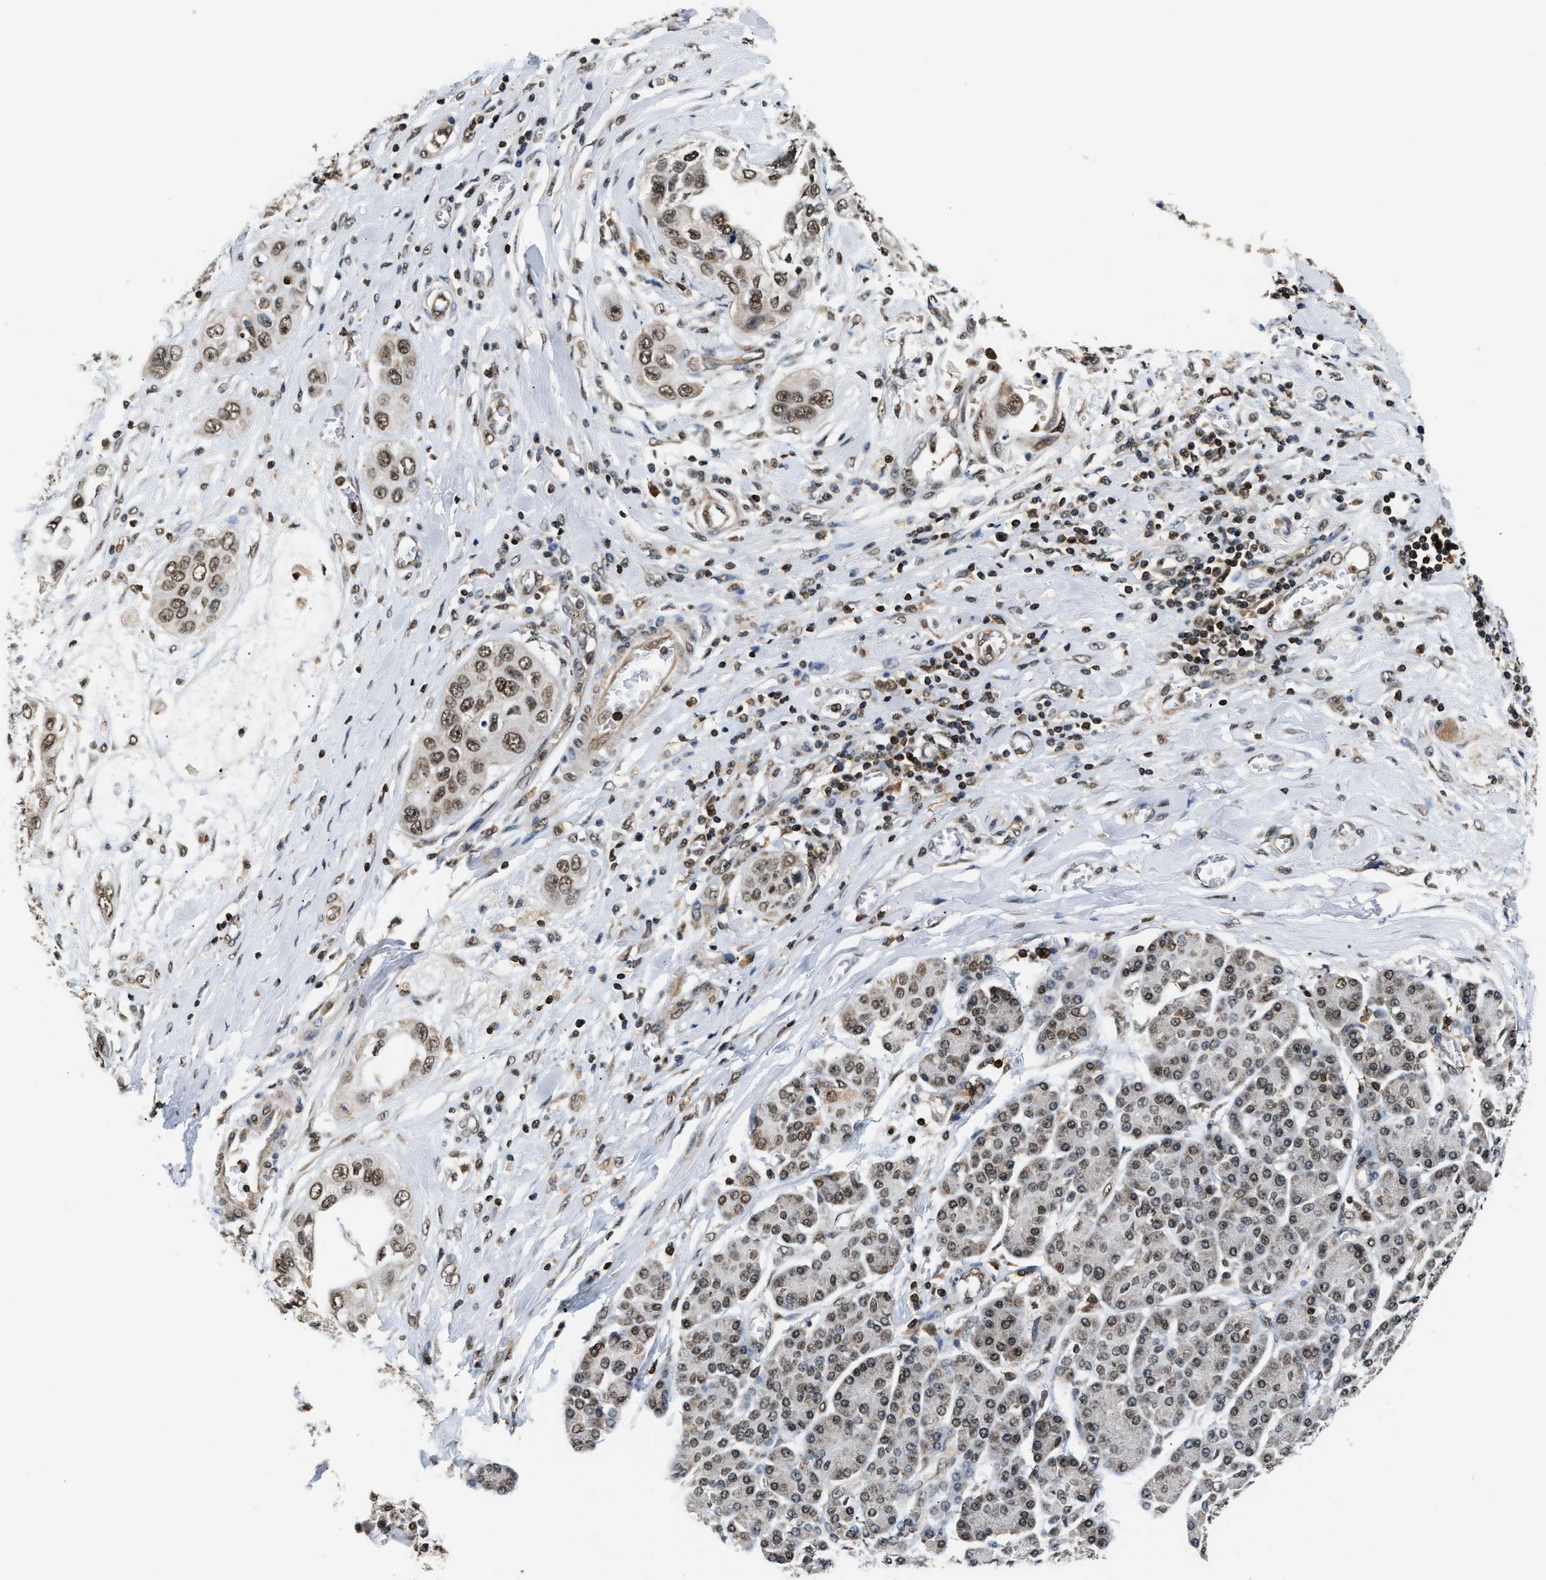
{"staining": {"intensity": "moderate", "quantity": ">75%", "location": "nuclear"}, "tissue": "pancreatic cancer", "cell_type": "Tumor cells", "image_type": "cancer", "snomed": [{"axis": "morphology", "description": "Adenocarcinoma, NOS"}, {"axis": "topography", "description": "Pancreas"}], "caption": "High-magnification brightfield microscopy of pancreatic adenocarcinoma stained with DAB (brown) and counterstained with hematoxylin (blue). tumor cells exhibit moderate nuclear positivity is identified in approximately>75% of cells.", "gene": "STK10", "patient": {"sex": "female", "age": 70}}